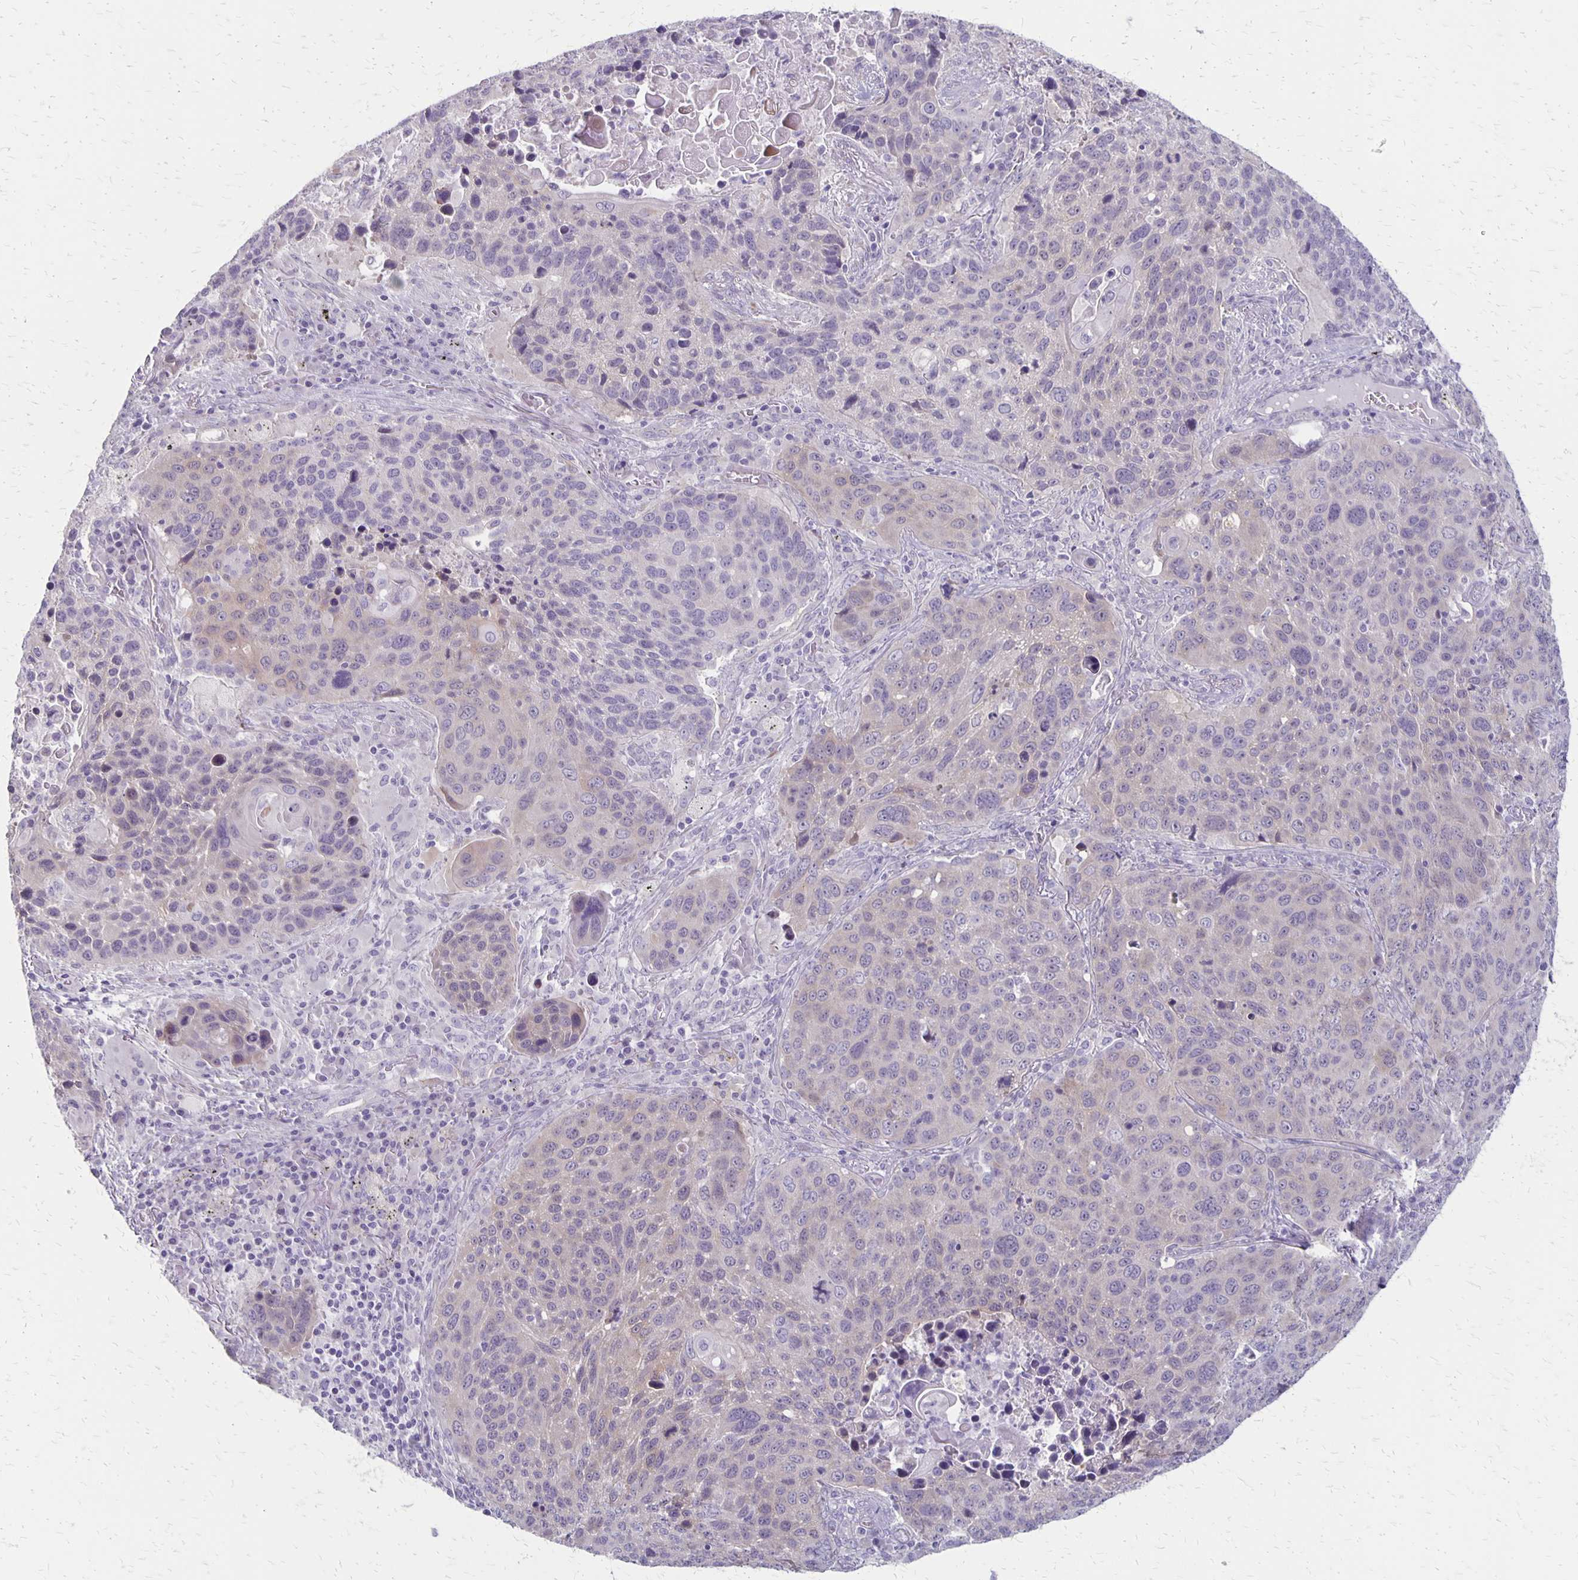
{"staining": {"intensity": "negative", "quantity": "none", "location": "none"}, "tissue": "lung cancer", "cell_type": "Tumor cells", "image_type": "cancer", "snomed": [{"axis": "morphology", "description": "Squamous cell carcinoma, NOS"}, {"axis": "topography", "description": "Lung"}], "caption": "Tumor cells are negative for protein expression in human lung squamous cell carcinoma.", "gene": "HOMER1", "patient": {"sex": "male", "age": 68}}